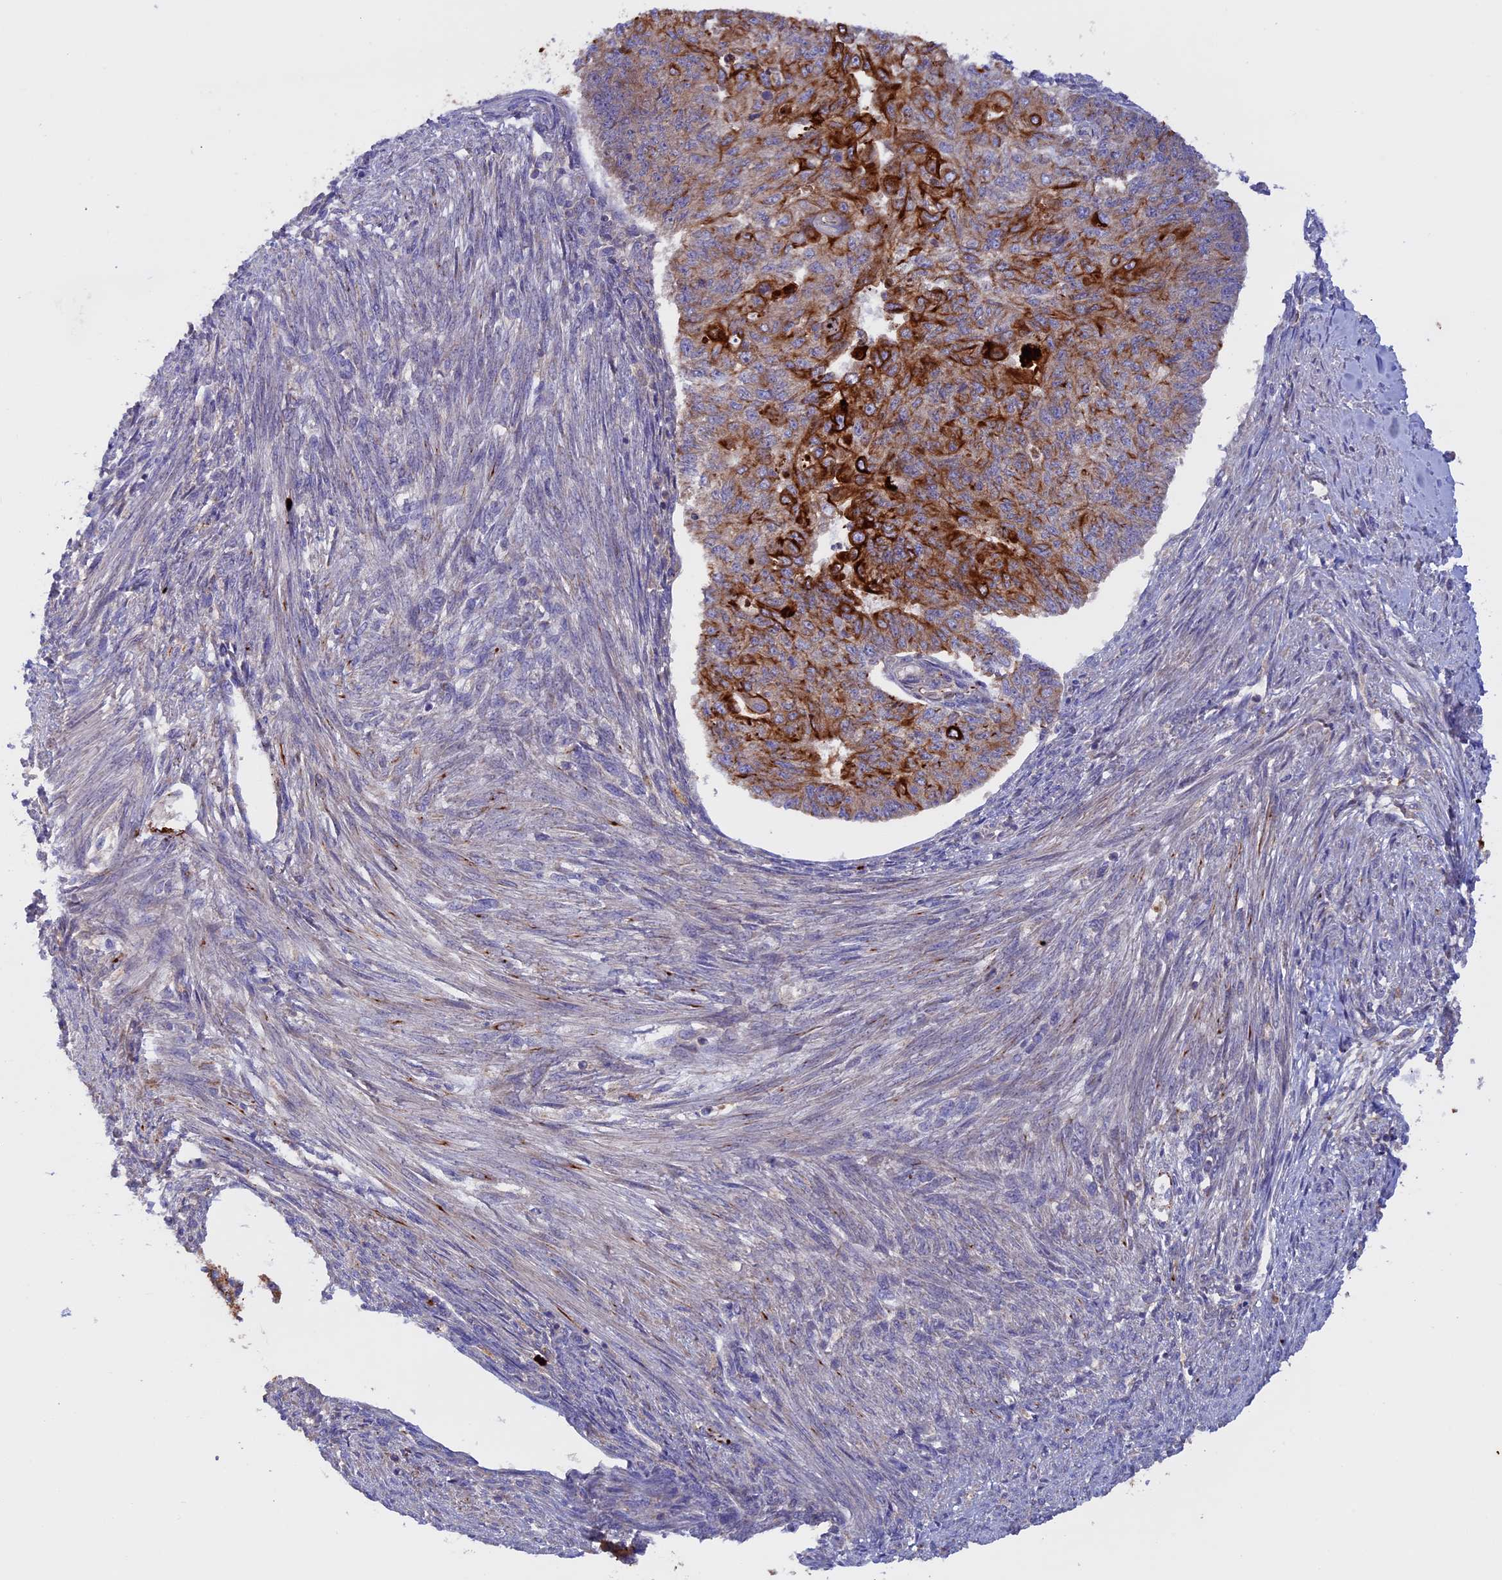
{"staining": {"intensity": "strong", "quantity": "25%-75%", "location": "cytoplasmic/membranous"}, "tissue": "endometrial cancer", "cell_type": "Tumor cells", "image_type": "cancer", "snomed": [{"axis": "morphology", "description": "Adenocarcinoma, NOS"}, {"axis": "topography", "description": "Endometrium"}], "caption": "This image reveals immunohistochemistry (IHC) staining of human endometrial adenocarcinoma, with high strong cytoplasmic/membranous expression in approximately 25%-75% of tumor cells.", "gene": "PTPN9", "patient": {"sex": "female", "age": 32}}